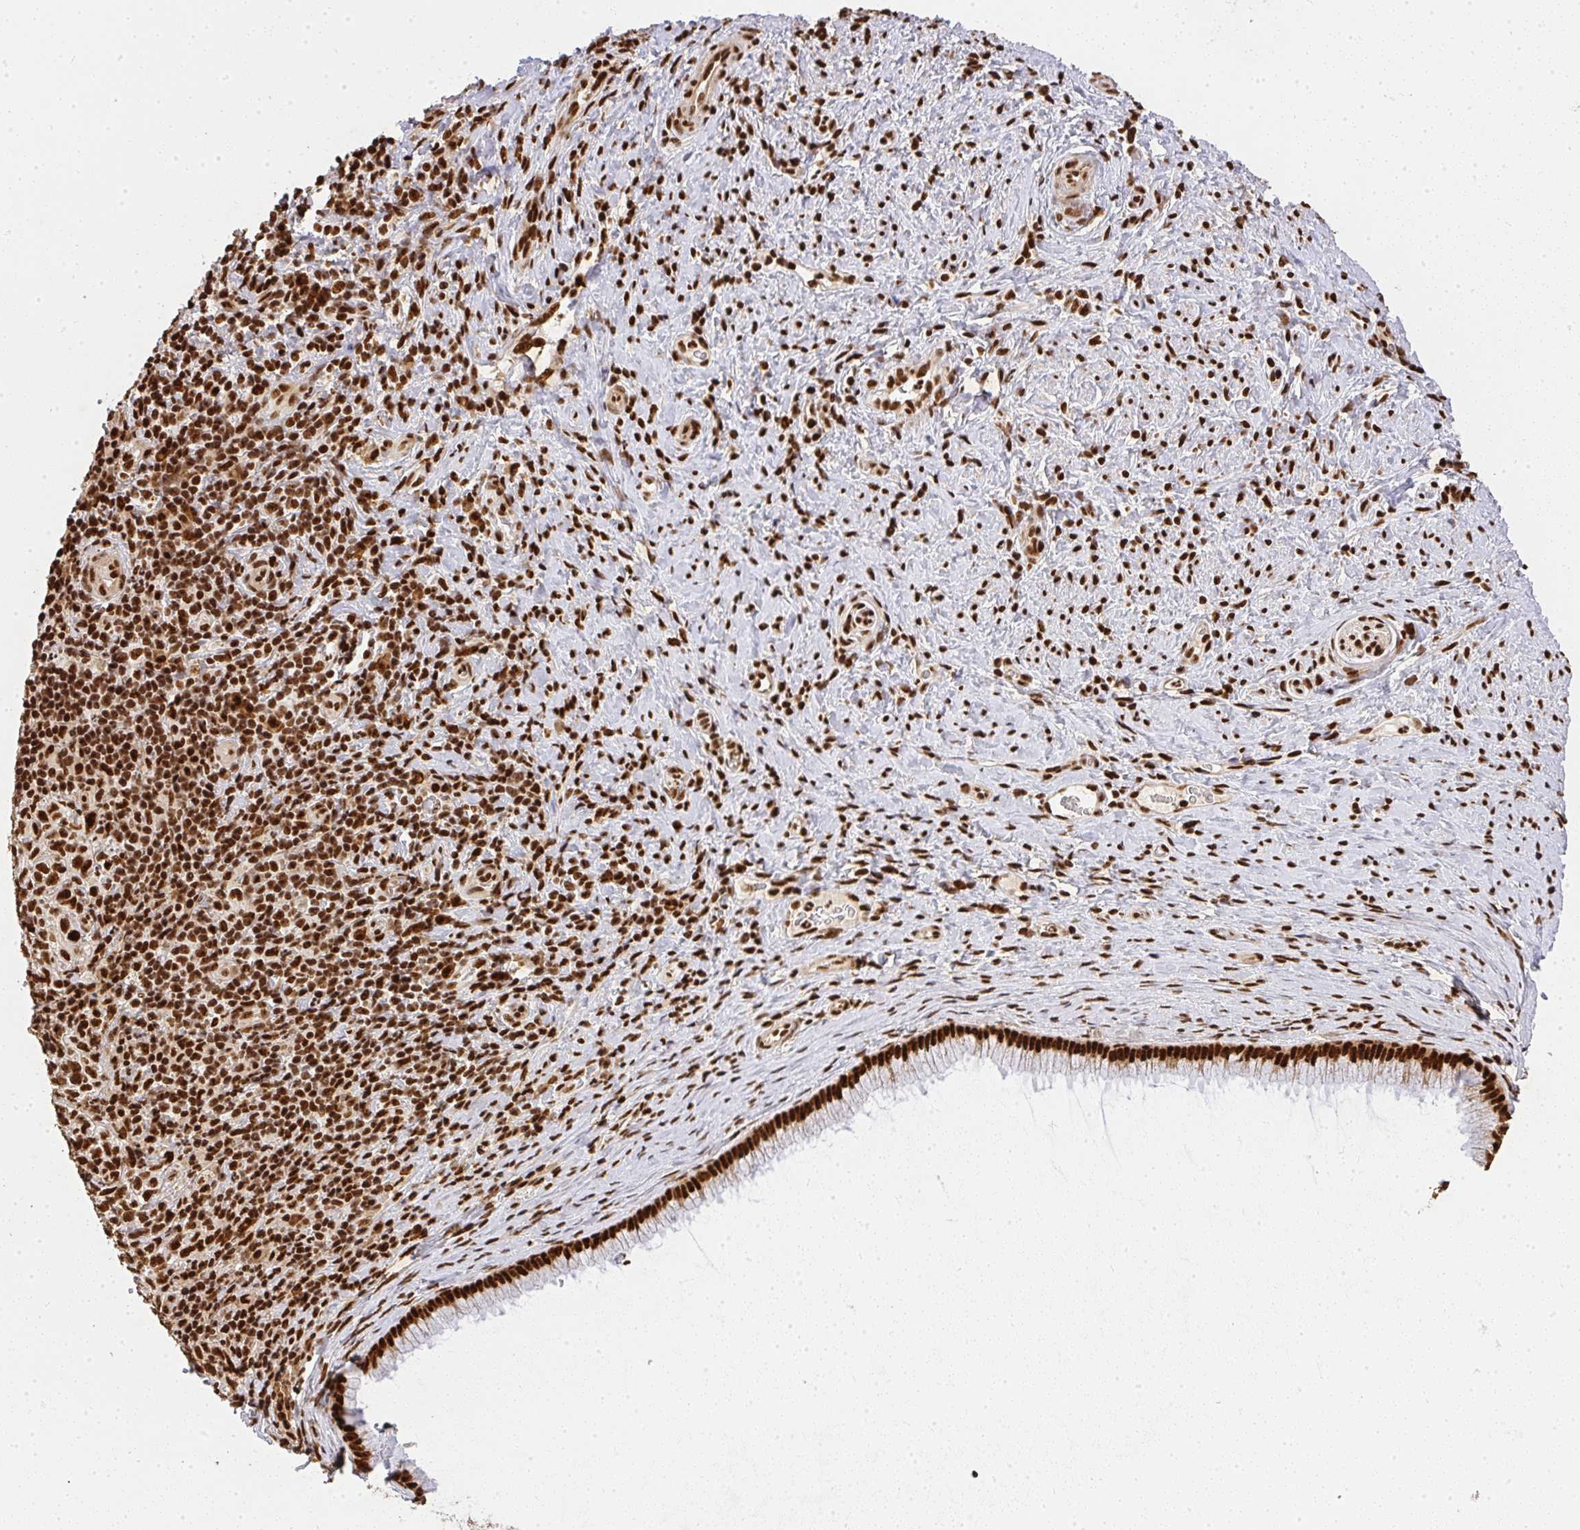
{"staining": {"intensity": "strong", "quantity": ">75%", "location": "nuclear"}, "tissue": "cervical cancer", "cell_type": "Tumor cells", "image_type": "cancer", "snomed": [{"axis": "morphology", "description": "Normal tissue, NOS"}, {"axis": "morphology", "description": "Squamous cell carcinoma, NOS"}, {"axis": "topography", "description": "Vagina"}, {"axis": "topography", "description": "Cervix"}], "caption": "Strong nuclear positivity for a protein is present in approximately >75% of tumor cells of squamous cell carcinoma (cervical) using immunohistochemistry (IHC).", "gene": "U2AF1", "patient": {"sex": "female", "age": 45}}